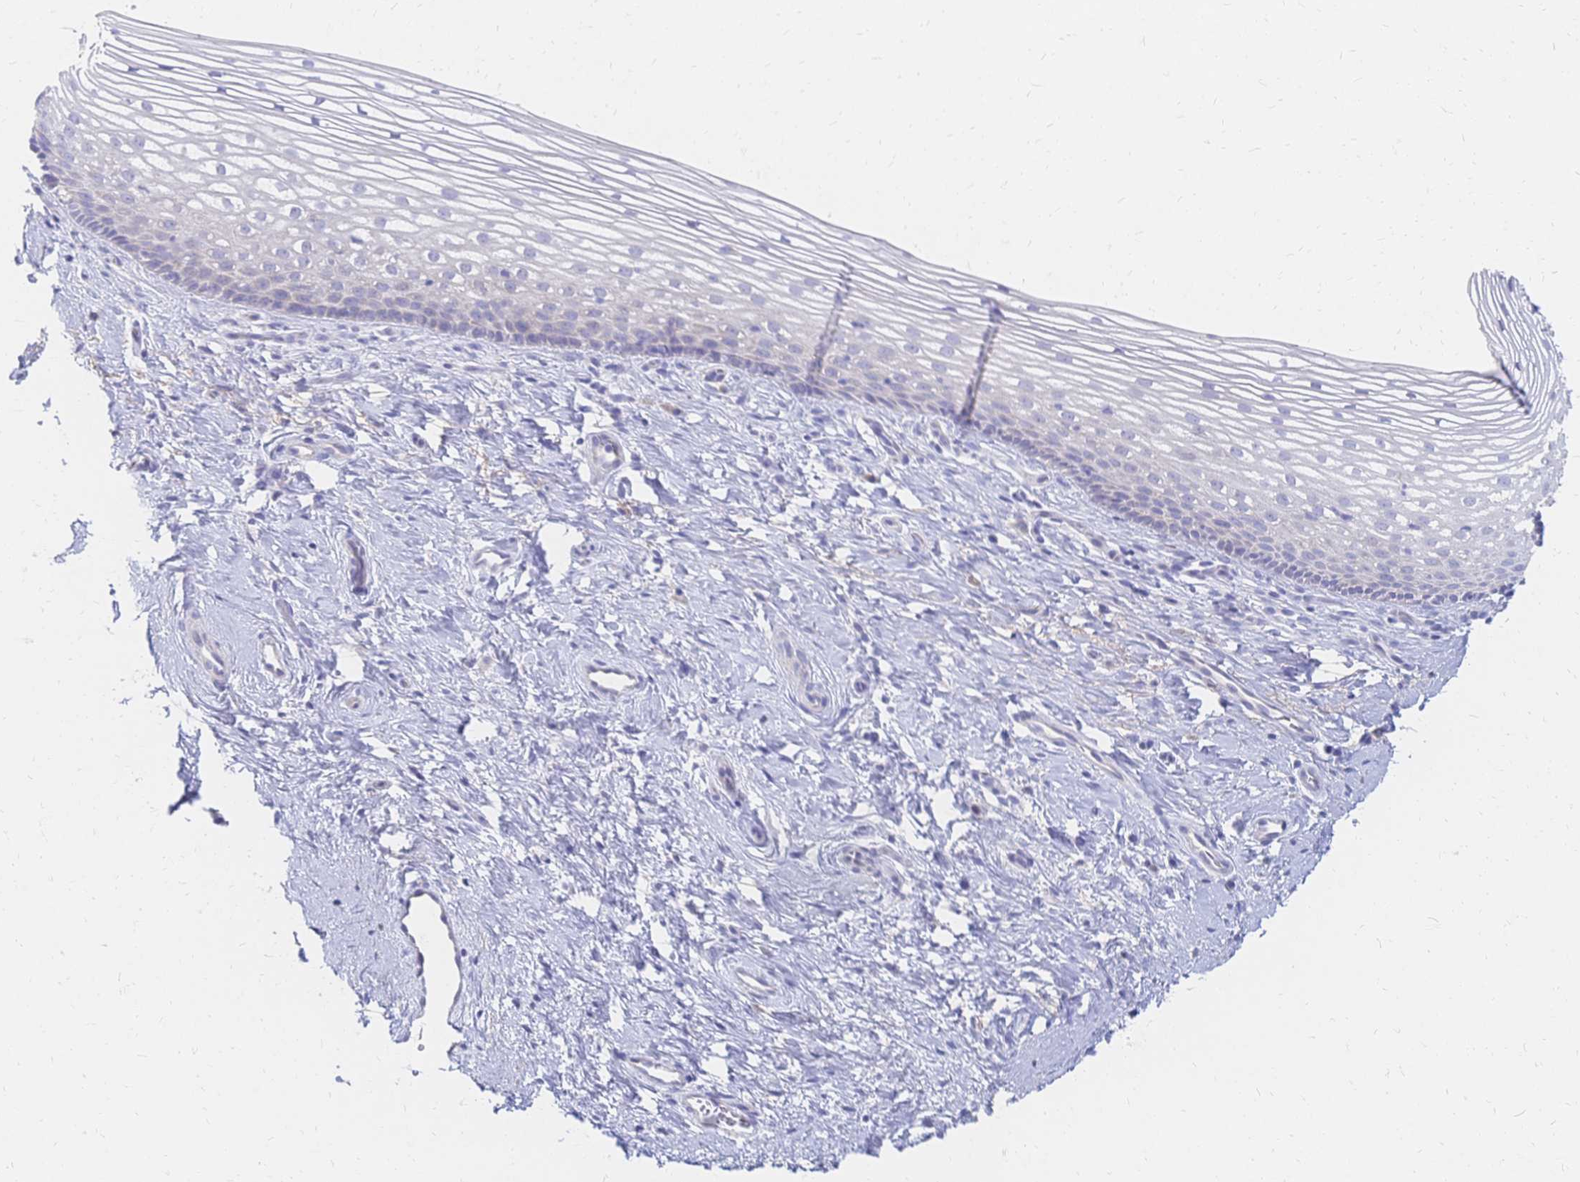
{"staining": {"intensity": "negative", "quantity": "none", "location": "none"}, "tissue": "vagina", "cell_type": "Squamous epithelial cells", "image_type": "normal", "snomed": [{"axis": "morphology", "description": "Normal tissue, NOS"}, {"axis": "topography", "description": "Vagina"}], "caption": "High power microscopy photomicrograph of an IHC micrograph of unremarkable vagina, revealing no significant expression in squamous epithelial cells.", "gene": "VWC2L", "patient": {"sex": "female", "age": 51}}